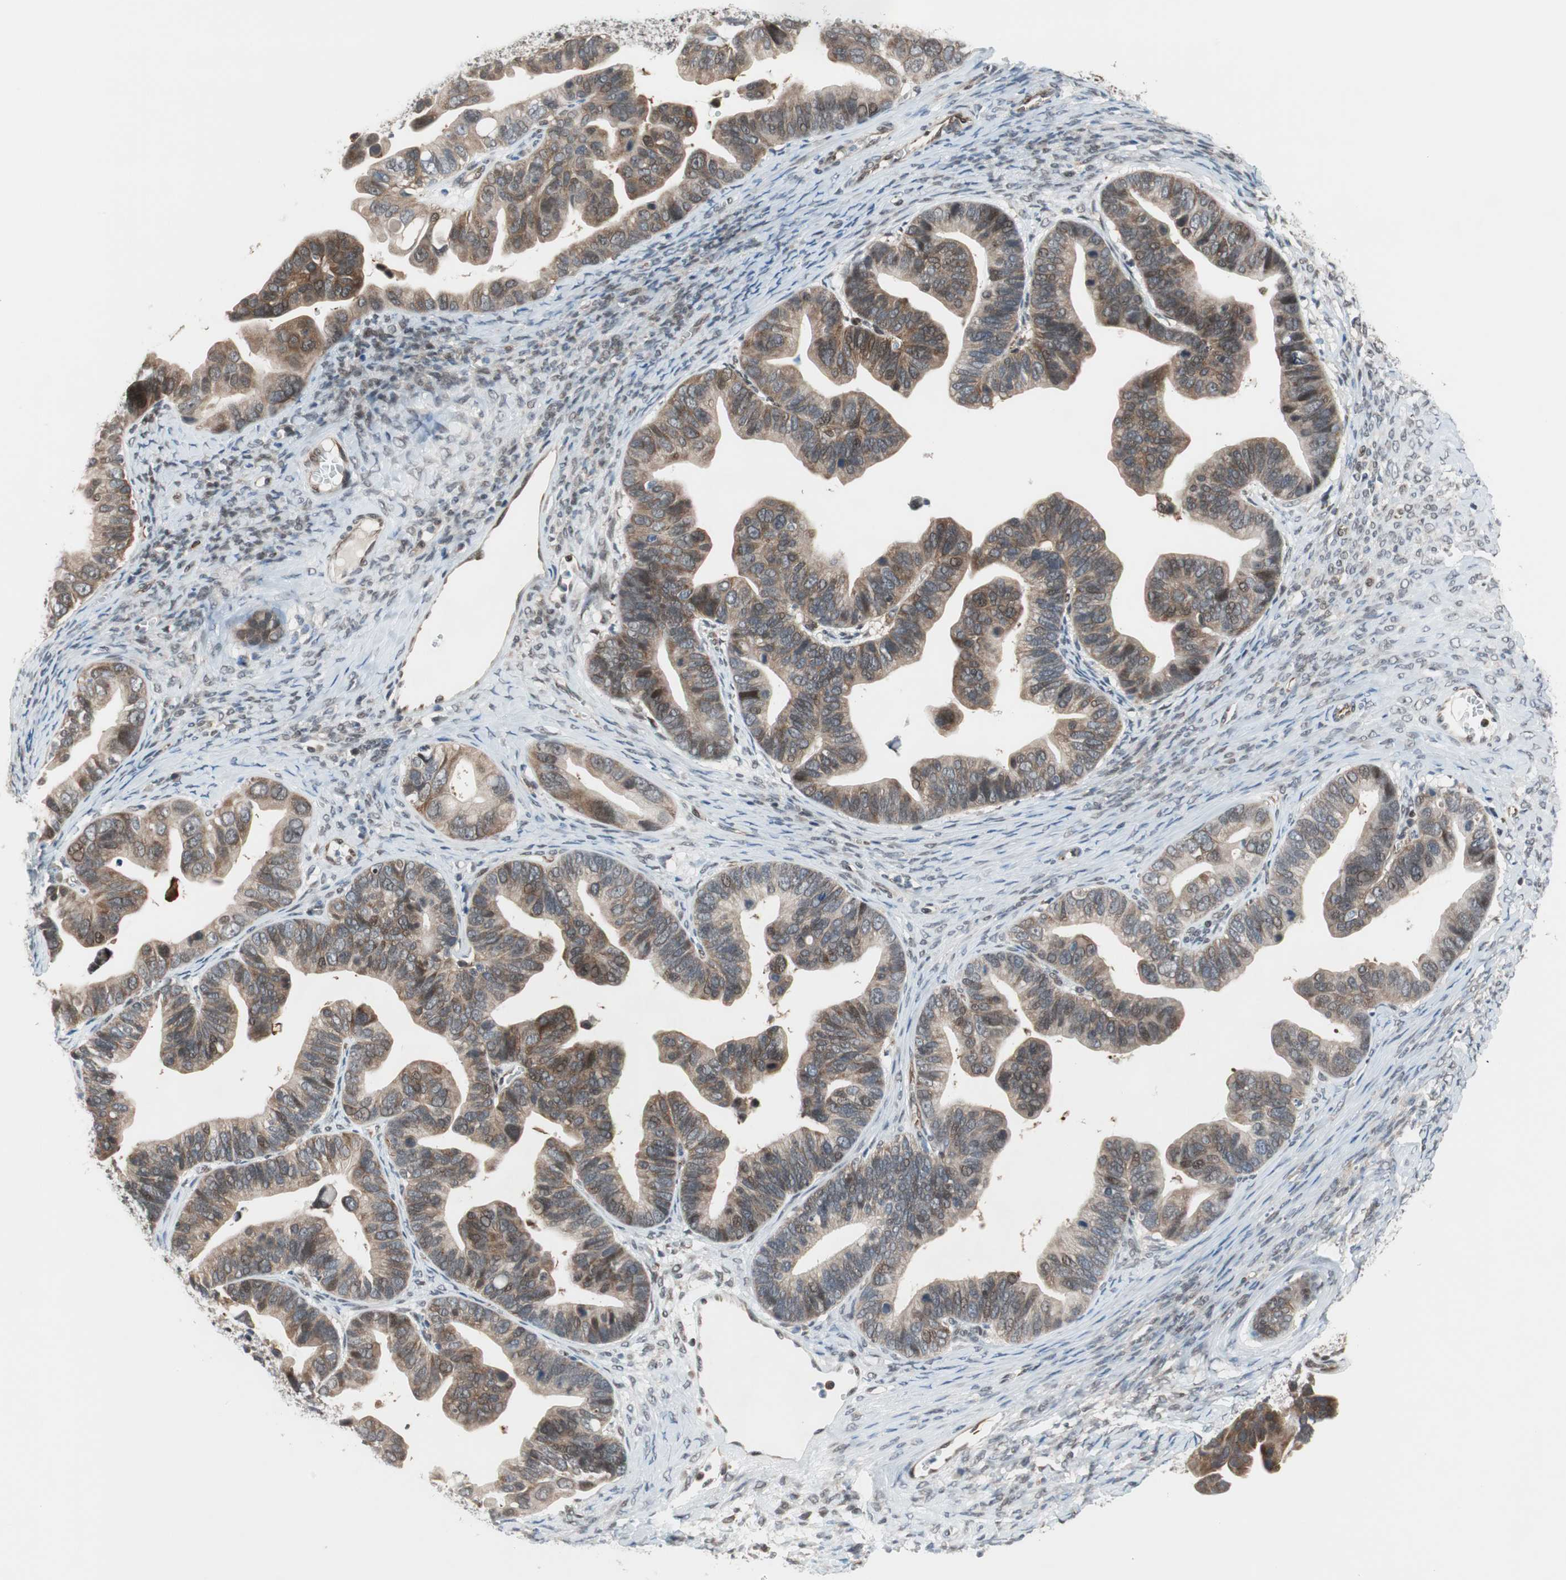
{"staining": {"intensity": "moderate", "quantity": ">75%", "location": "cytoplasmic/membranous"}, "tissue": "ovarian cancer", "cell_type": "Tumor cells", "image_type": "cancer", "snomed": [{"axis": "morphology", "description": "Cystadenocarcinoma, serous, NOS"}, {"axis": "topography", "description": "Ovary"}], "caption": "Immunohistochemical staining of serous cystadenocarcinoma (ovarian) reveals moderate cytoplasmic/membranous protein expression in about >75% of tumor cells.", "gene": "ZNF512B", "patient": {"sex": "female", "age": 56}}